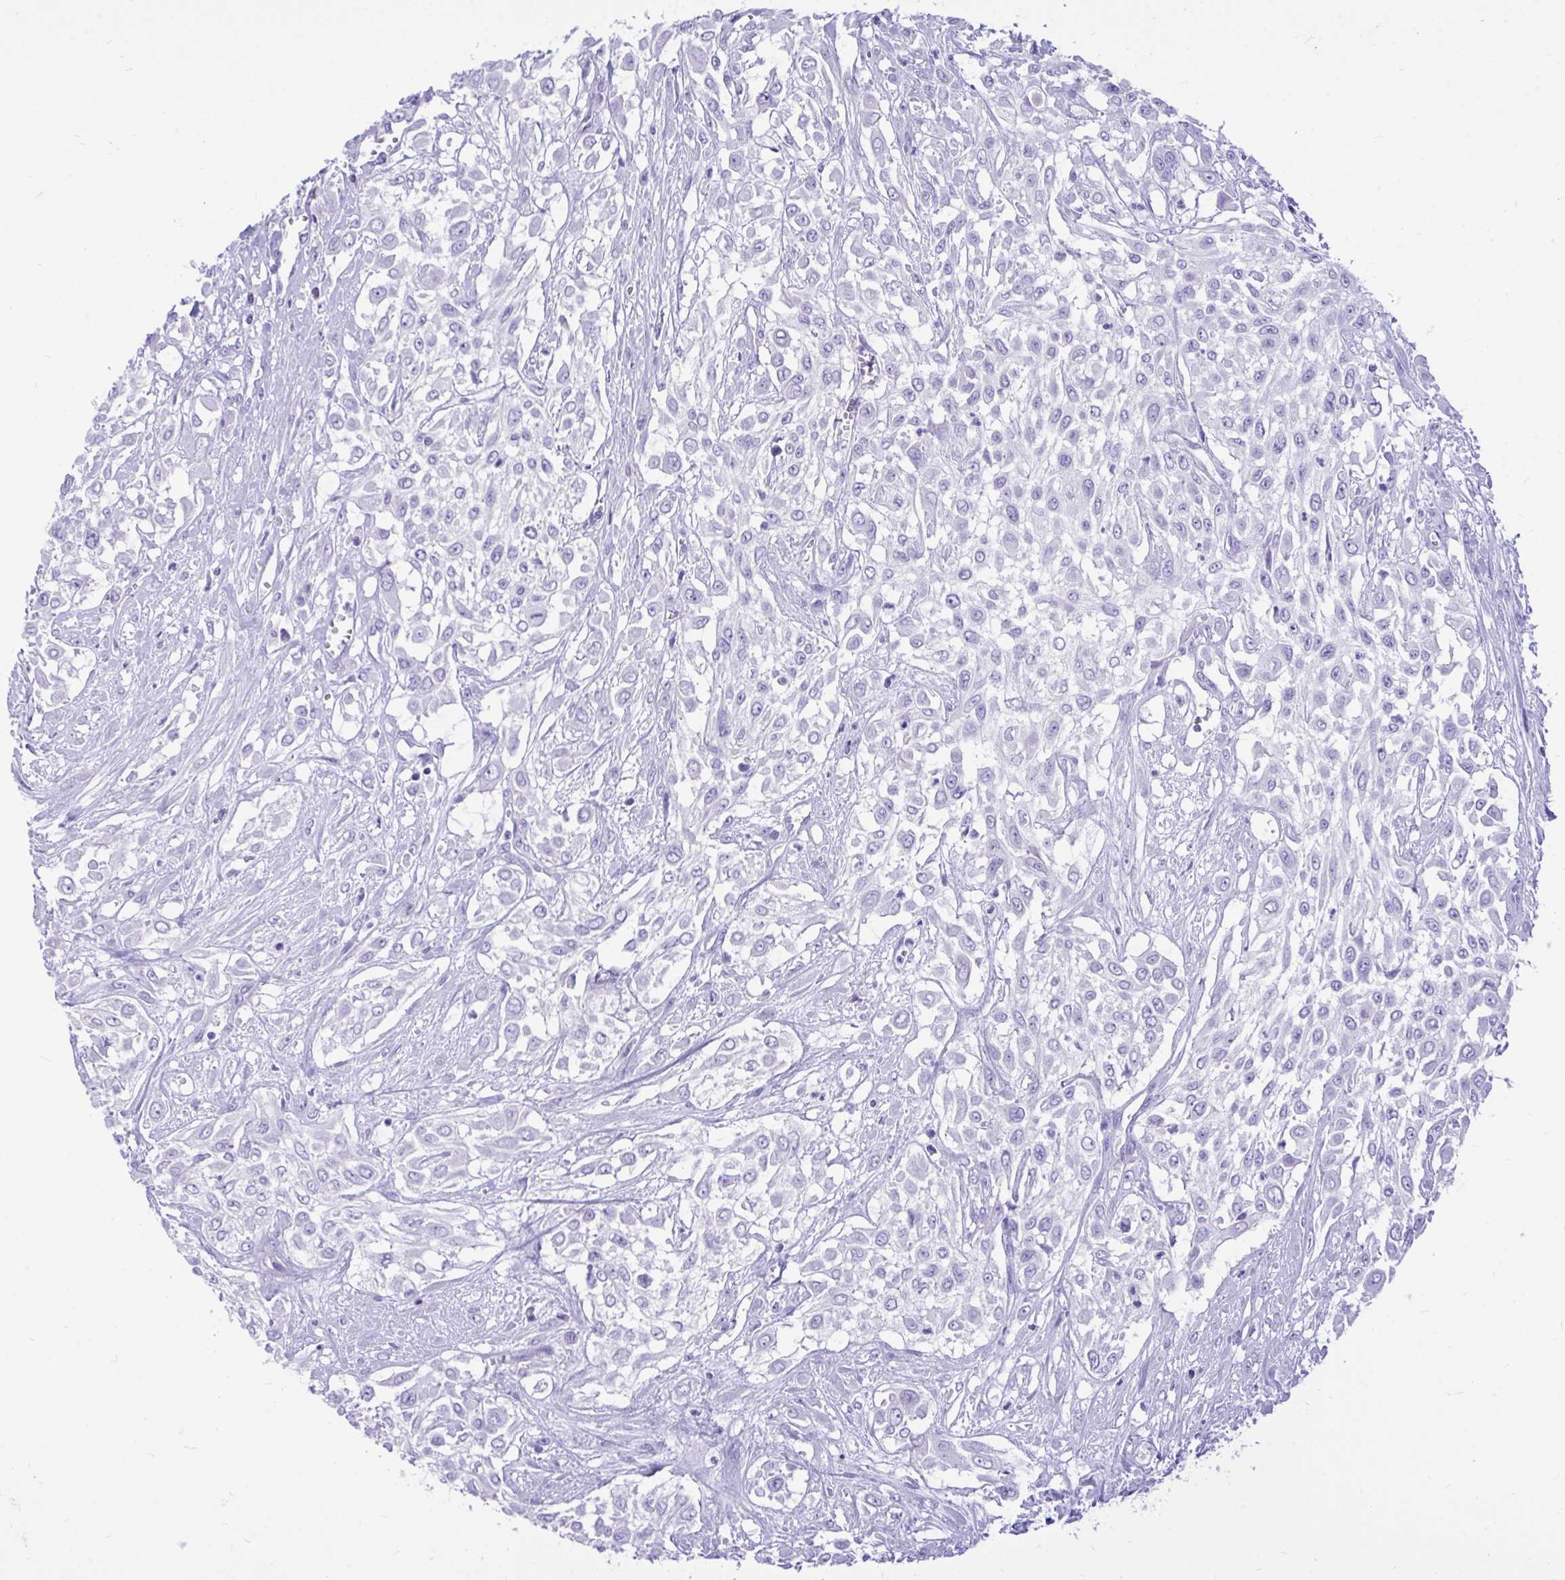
{"staining": {"intensity": "negative", "quantity": "none", "location": "none"}, "tissue": "urothelial cancer", "cell_type": "Tumor cells", "image_type": "cancer", "snomed": [{"axis": "morphology", "description": "Urothelial carcinoma, High grade"}, {"axis": "topography", "description": "Urinary bladder"}], "caption": "Immunohistochemistry (IHC) micrograph of neoplastic tissue: urothelial cancer stained with DAB exhibits no significant protein positivity in tumor cells.", "gene": "MON1A", "patient": {"sex": "male", "age": 57}}